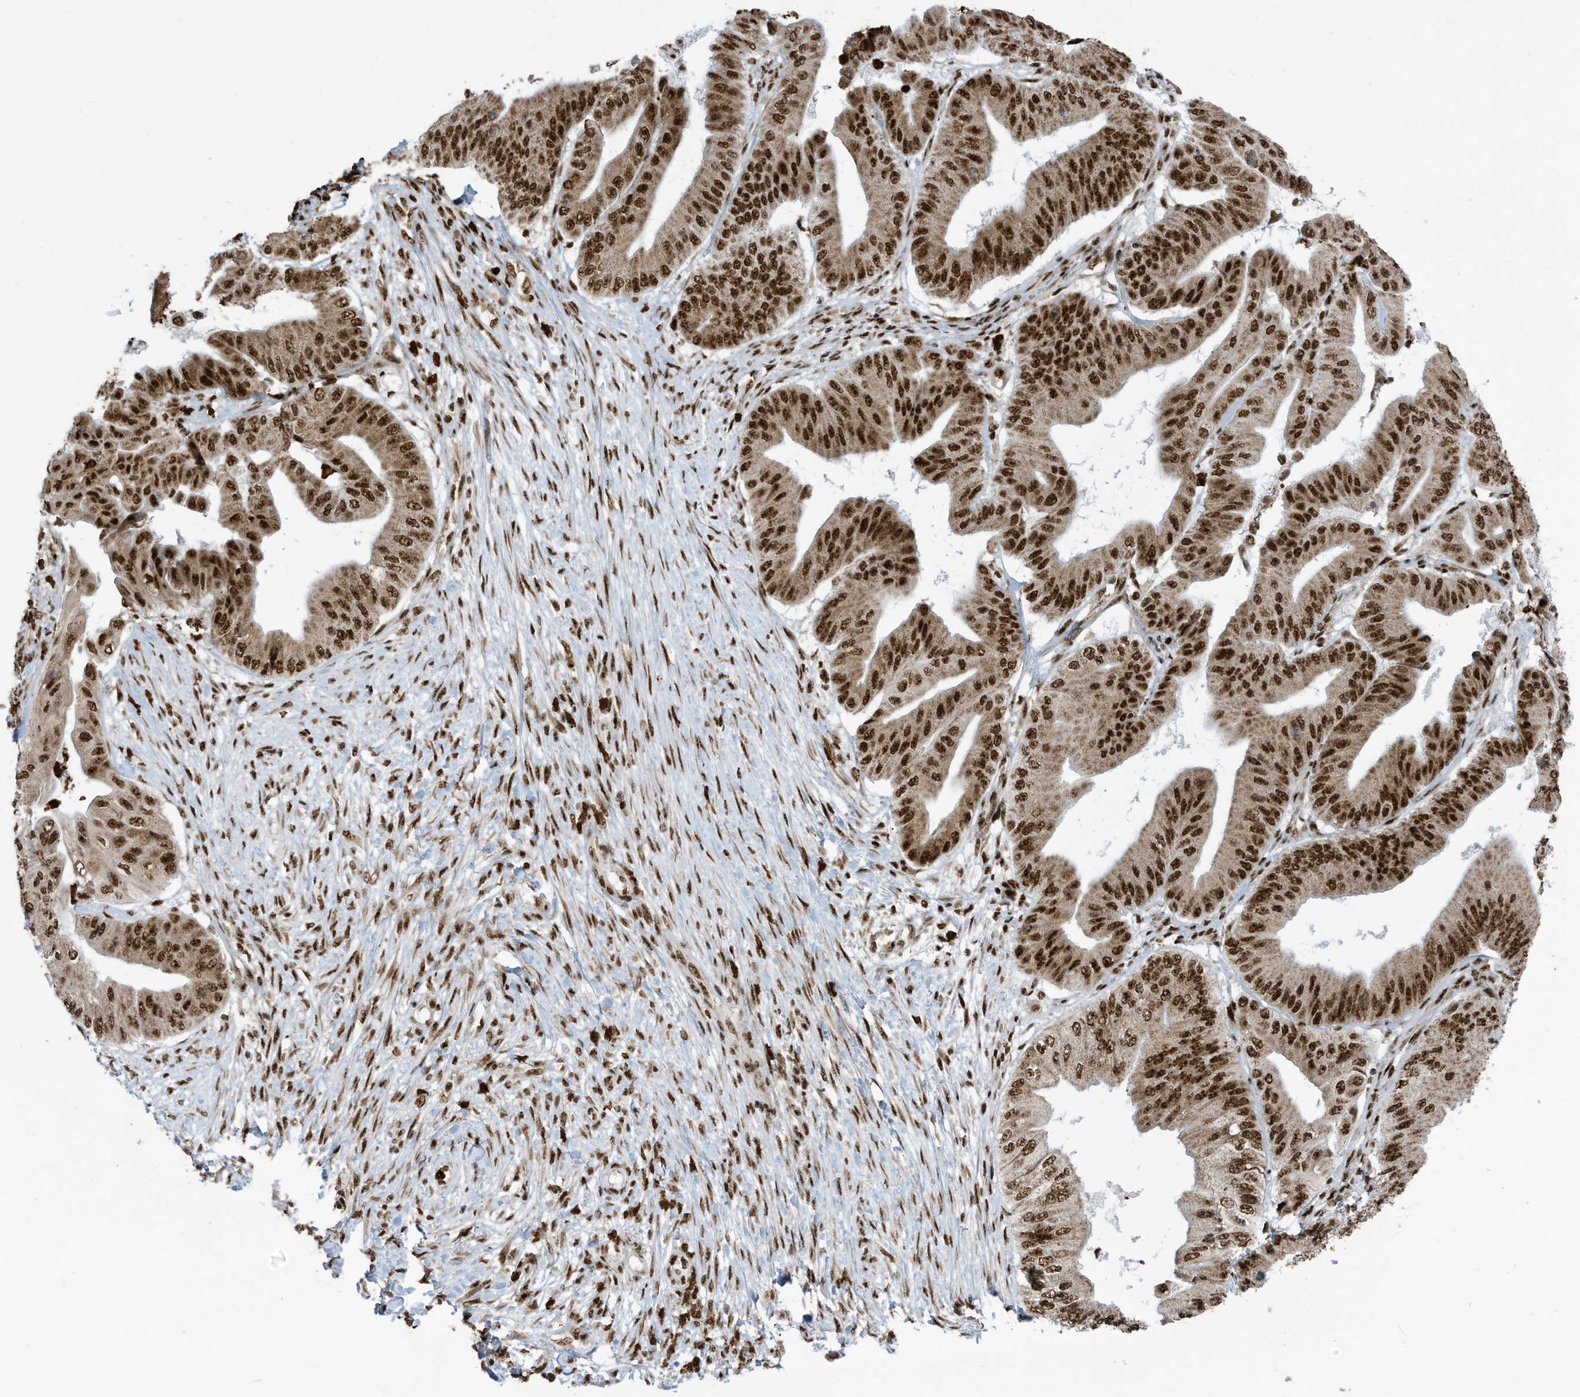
{"staining": {"intensity": "strong", "quantity": ">75%", "location": "nuclear"}, "tissue": "pancreatic cancer", "cell_type": "Tumor cells", "image_type": "cancer", "snomed": [{"axis": "morphology", "description": "Adenocarcinoma, NOS"}, {"axis": "topography", "description": "Pancreas"}], "caption": "Immunohistochemical staining of pancreatic adenocarcinoma shows strong nuclear protein positivity in about >75% of tumor cells.", "gene": "LBH", "patient": {"sex": "female", "age": 77}}